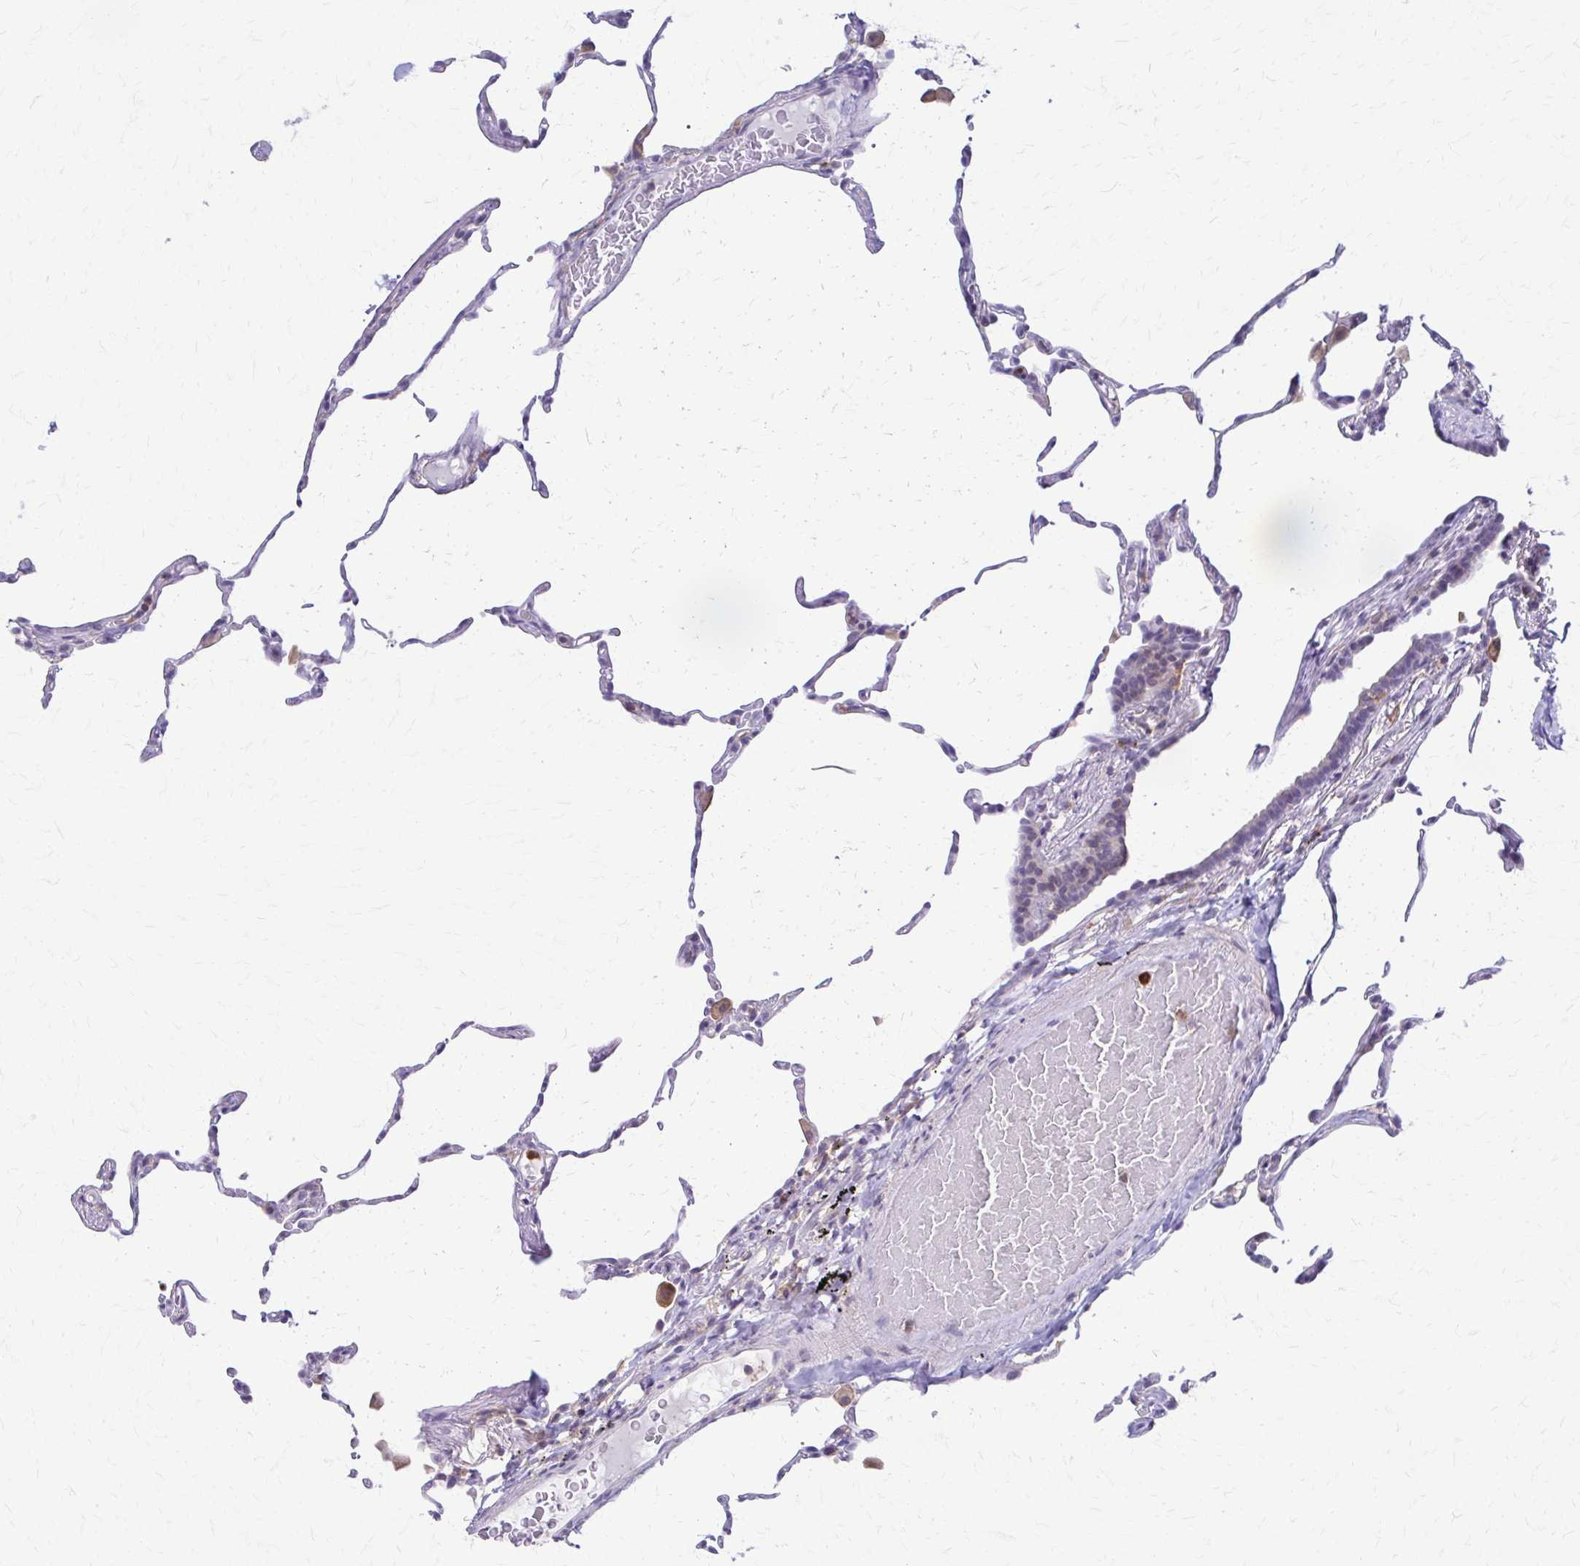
{"staining": {"intensity": "negative", "quantity": "none", "location": "none"}, "tissue": "lung", "cell_type": "Alveolar cells", "image_type": "normal", "snomed": [{"axis": "morphology", "description": "Normal tissue, NOS"}, {"axis": "topography", "description": "Lung"}], "caption": "The micrograph exhibits no significant staining in alveolar cells of lung.", "gene": "PIK3AP1", "patient": {"sex": "female", "age": 57}}